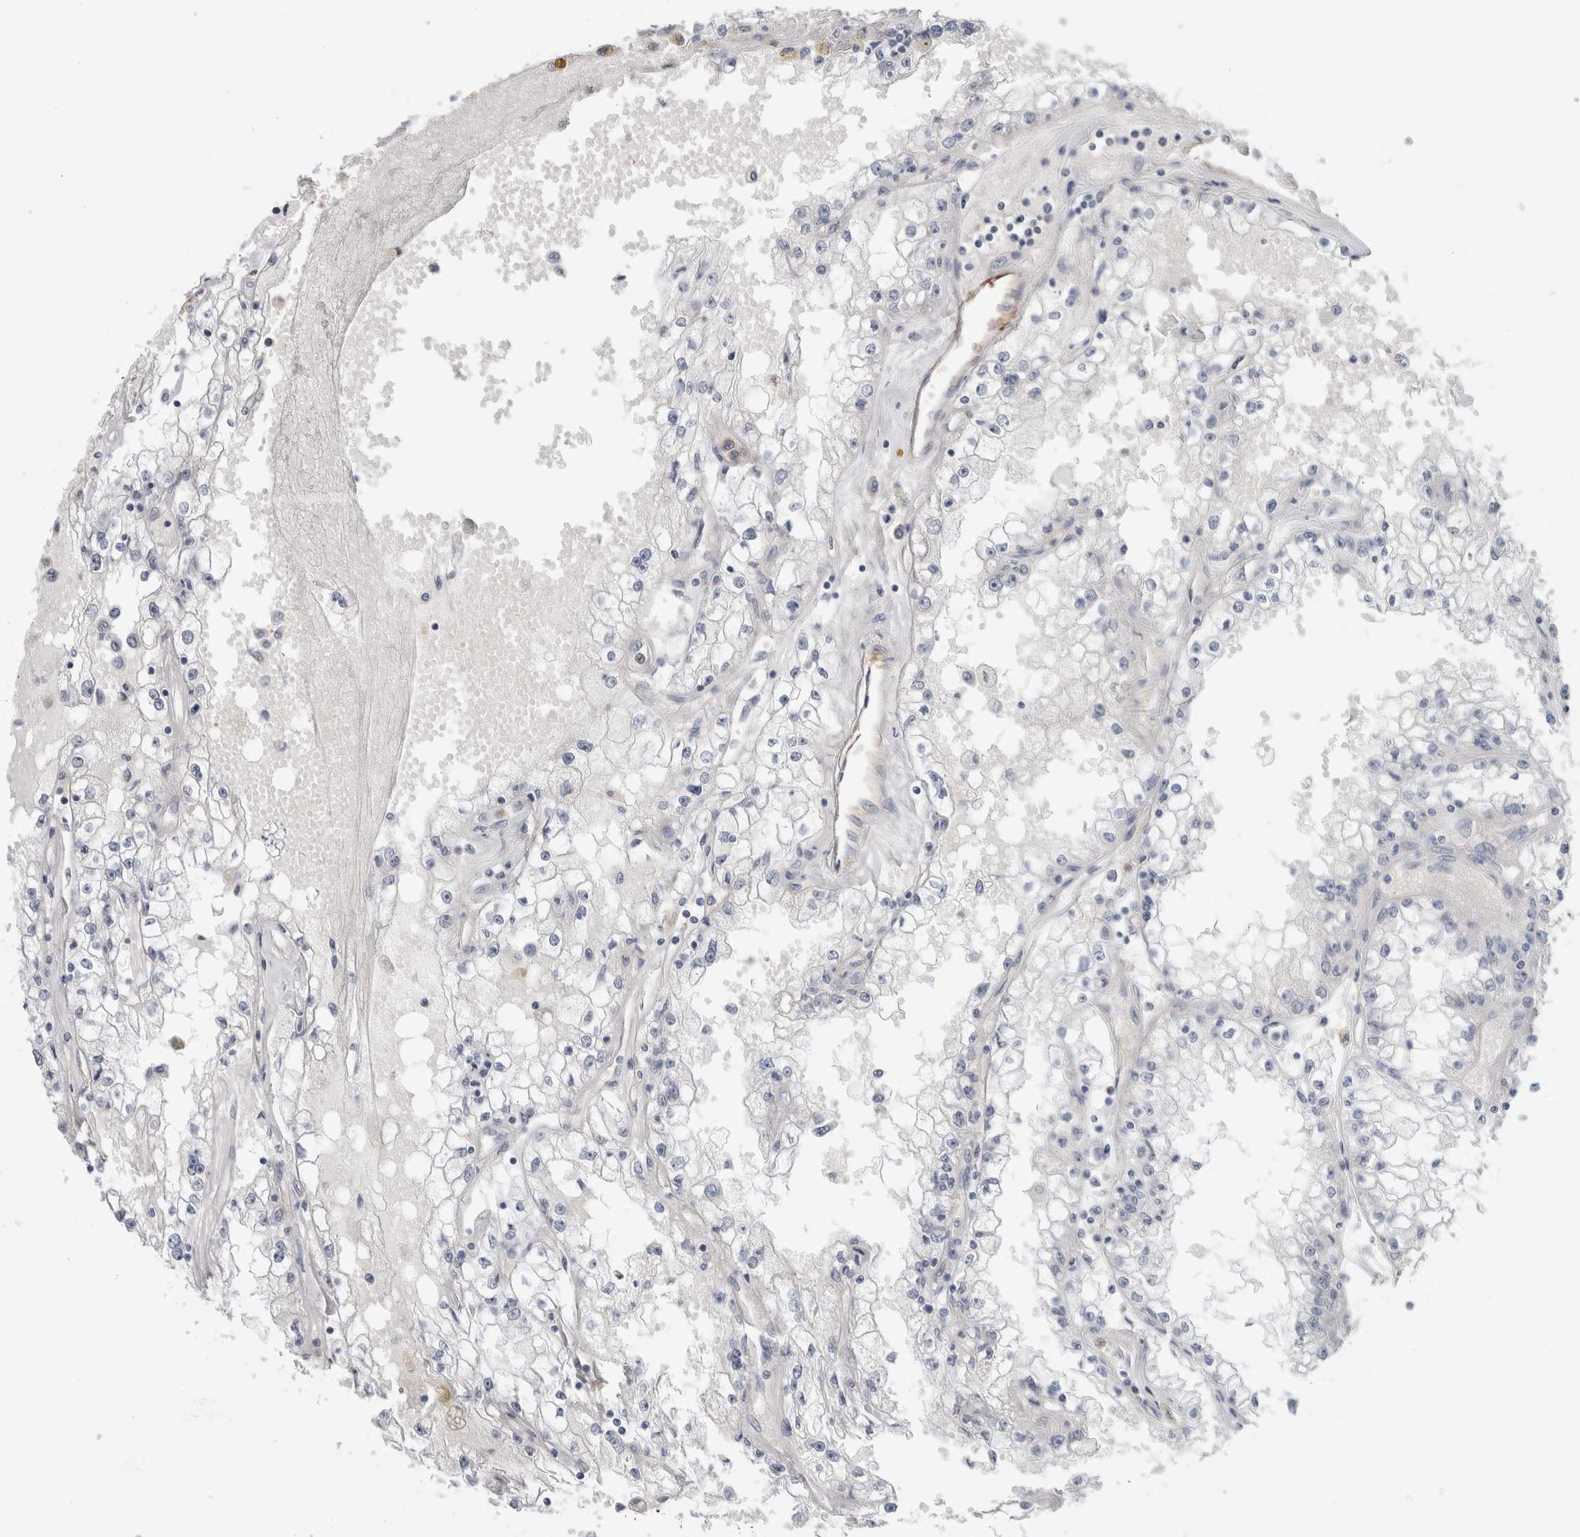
{"staining": {"intensity": "negative", "quantity": "none", "location": "none"}, "tissue": "renal cancer", "cell_type": "Tumor cells", "image_type": "cancer", "snomed": [{"axis": "morphology", "description": "Adenocarcinoma, NOS"}, {"axis": "topography", "description": "Kidney"}], "caption": "Tumor cells show no significant protein positivity in adenocarcinoma (renal).", "gene": "CD55", "patient": {"sex": "male", "age": 56}}